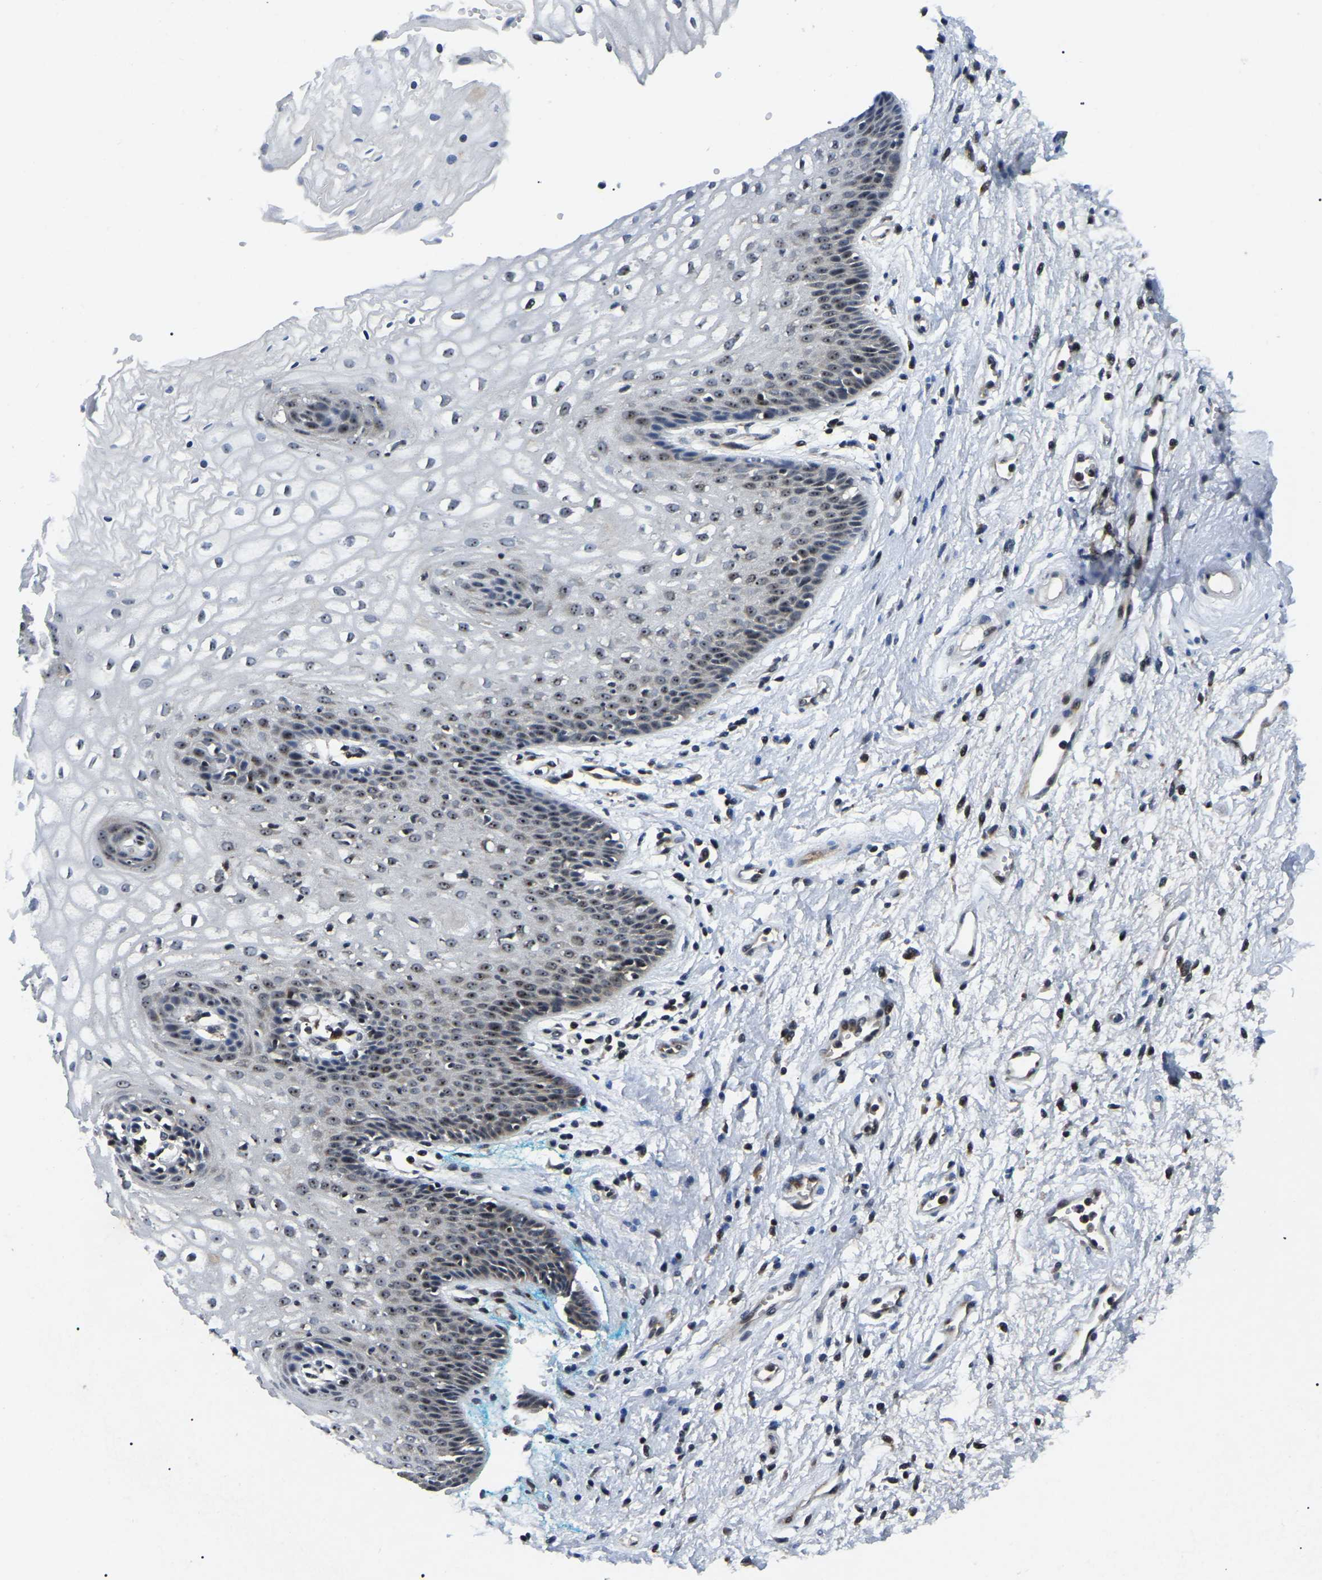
{"staining": {"intensity": "moderate", "quantity": "25%-75%", "location": "nuclear"}, "tissue": "vagina", "cell_type": "Squamous epithelial cells", "image_type": "normal", "snomed": [{"axis": "morphology", "description": "Normal tissue, NOS"}, {"axis": "topography", "description": "Vagina"}], "caption": "Moderate nuclear expression is seen in about 25%-75% of squamous epithelial cells in normal vagina.", "gene": "RBM28", "patient": {"sex": "female", "age": 34}}